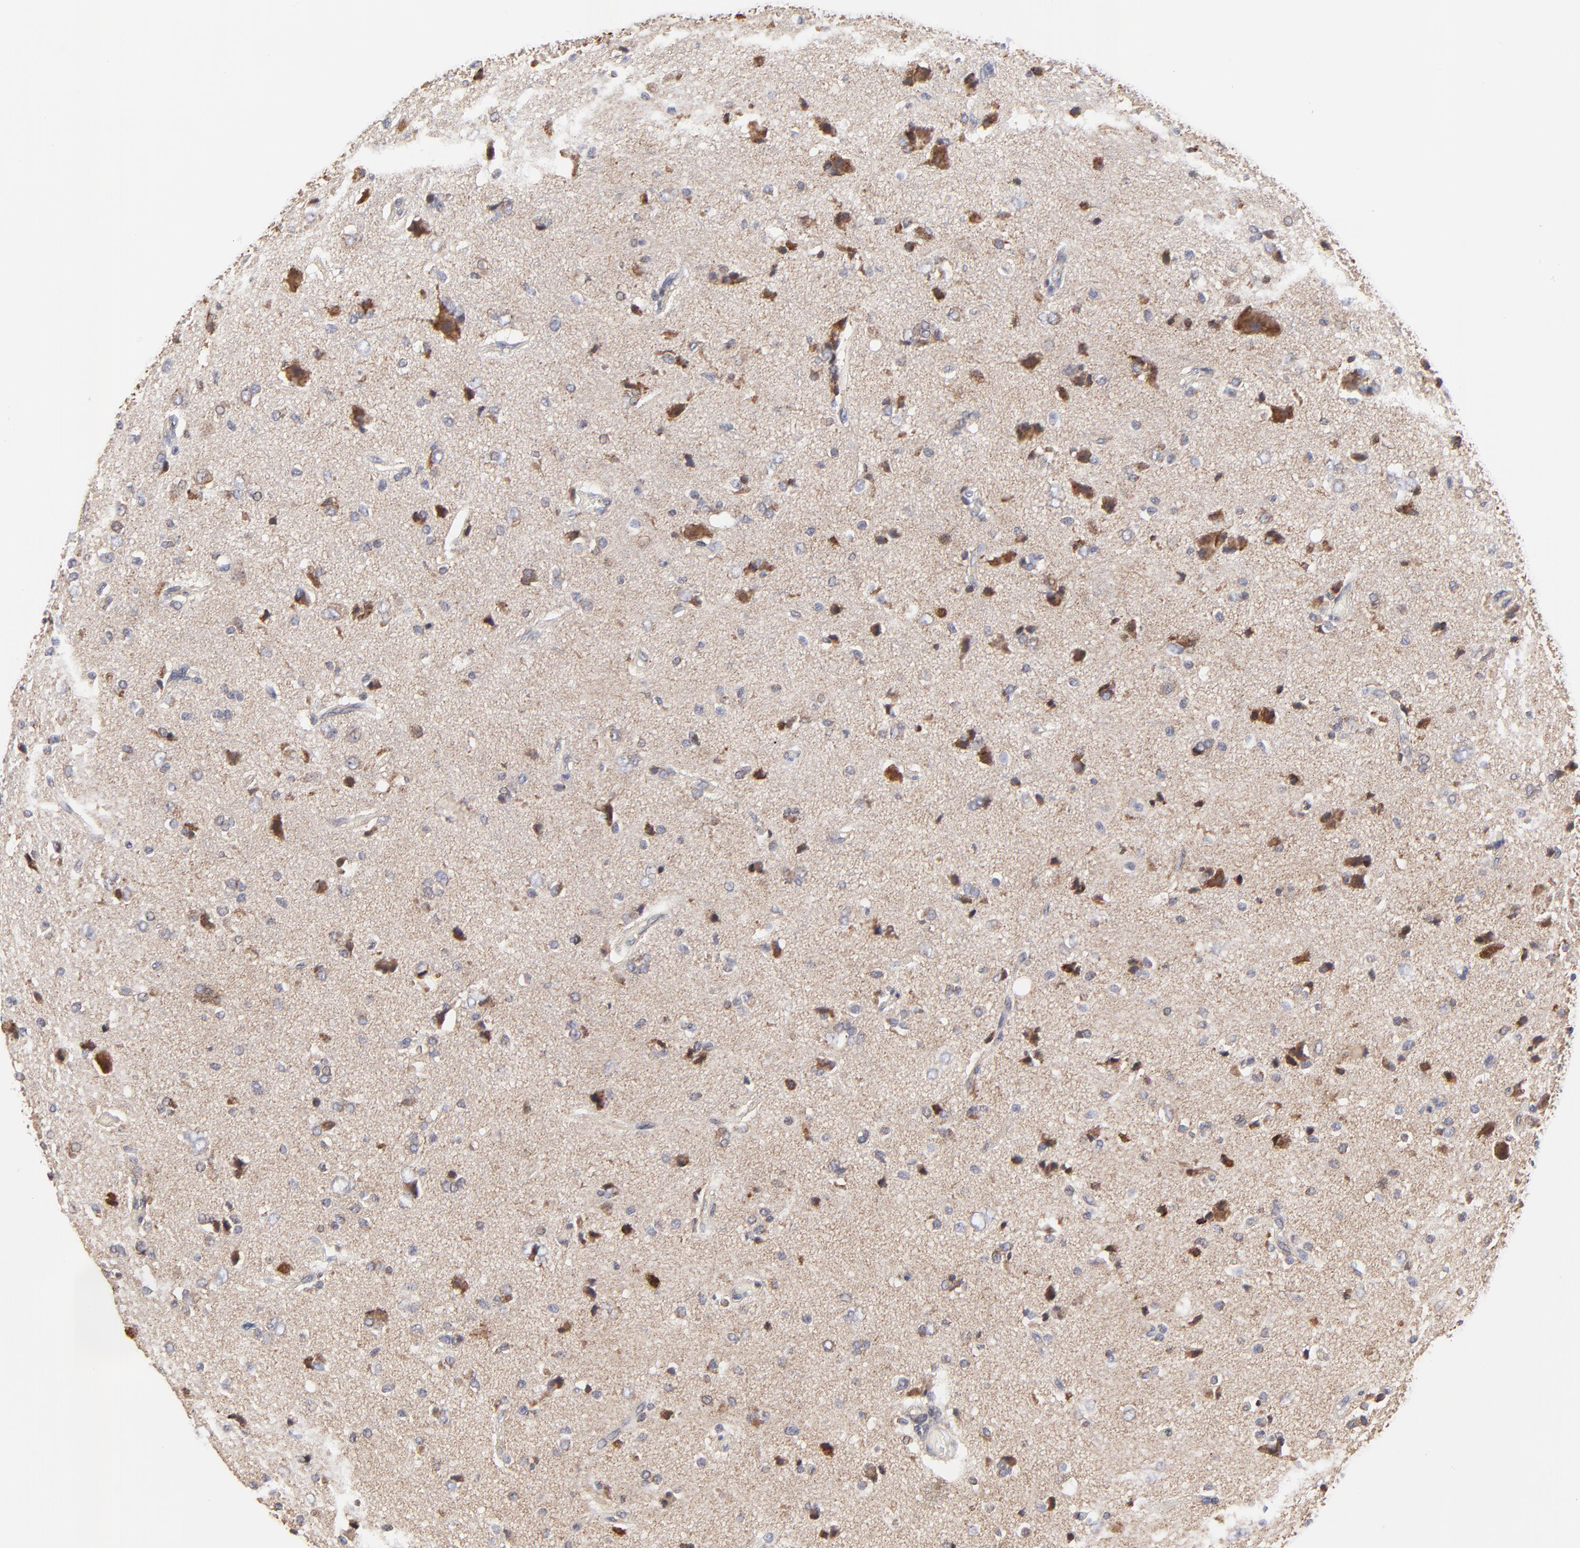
{"staining": {"intensity": "moderate", "quantity": "25%-75%", "location": "cytoplasmic/membranous"}, "tissue": "glioma", "cell_type": "Tumor cells", "image_type": "cancer", "snomed": [{"axis": "morphology", "description": "Glioma, malignant, High grade"}, {"axis": "topography", "description": "Brain"}], "caption": "High-magnification brightfield microscopy of malignant glioma (high-grade) stained with DAB (3,3'-diaminobenzidine) (brown) and counterstained with hematoxylin (blue). tumor cells exhibit moderate cytoplasmic/membranous positivity is identified in approximately25%-75% of cells.", "gene": "ZNF550", "patient": {"sex": "male", "age": 47}}